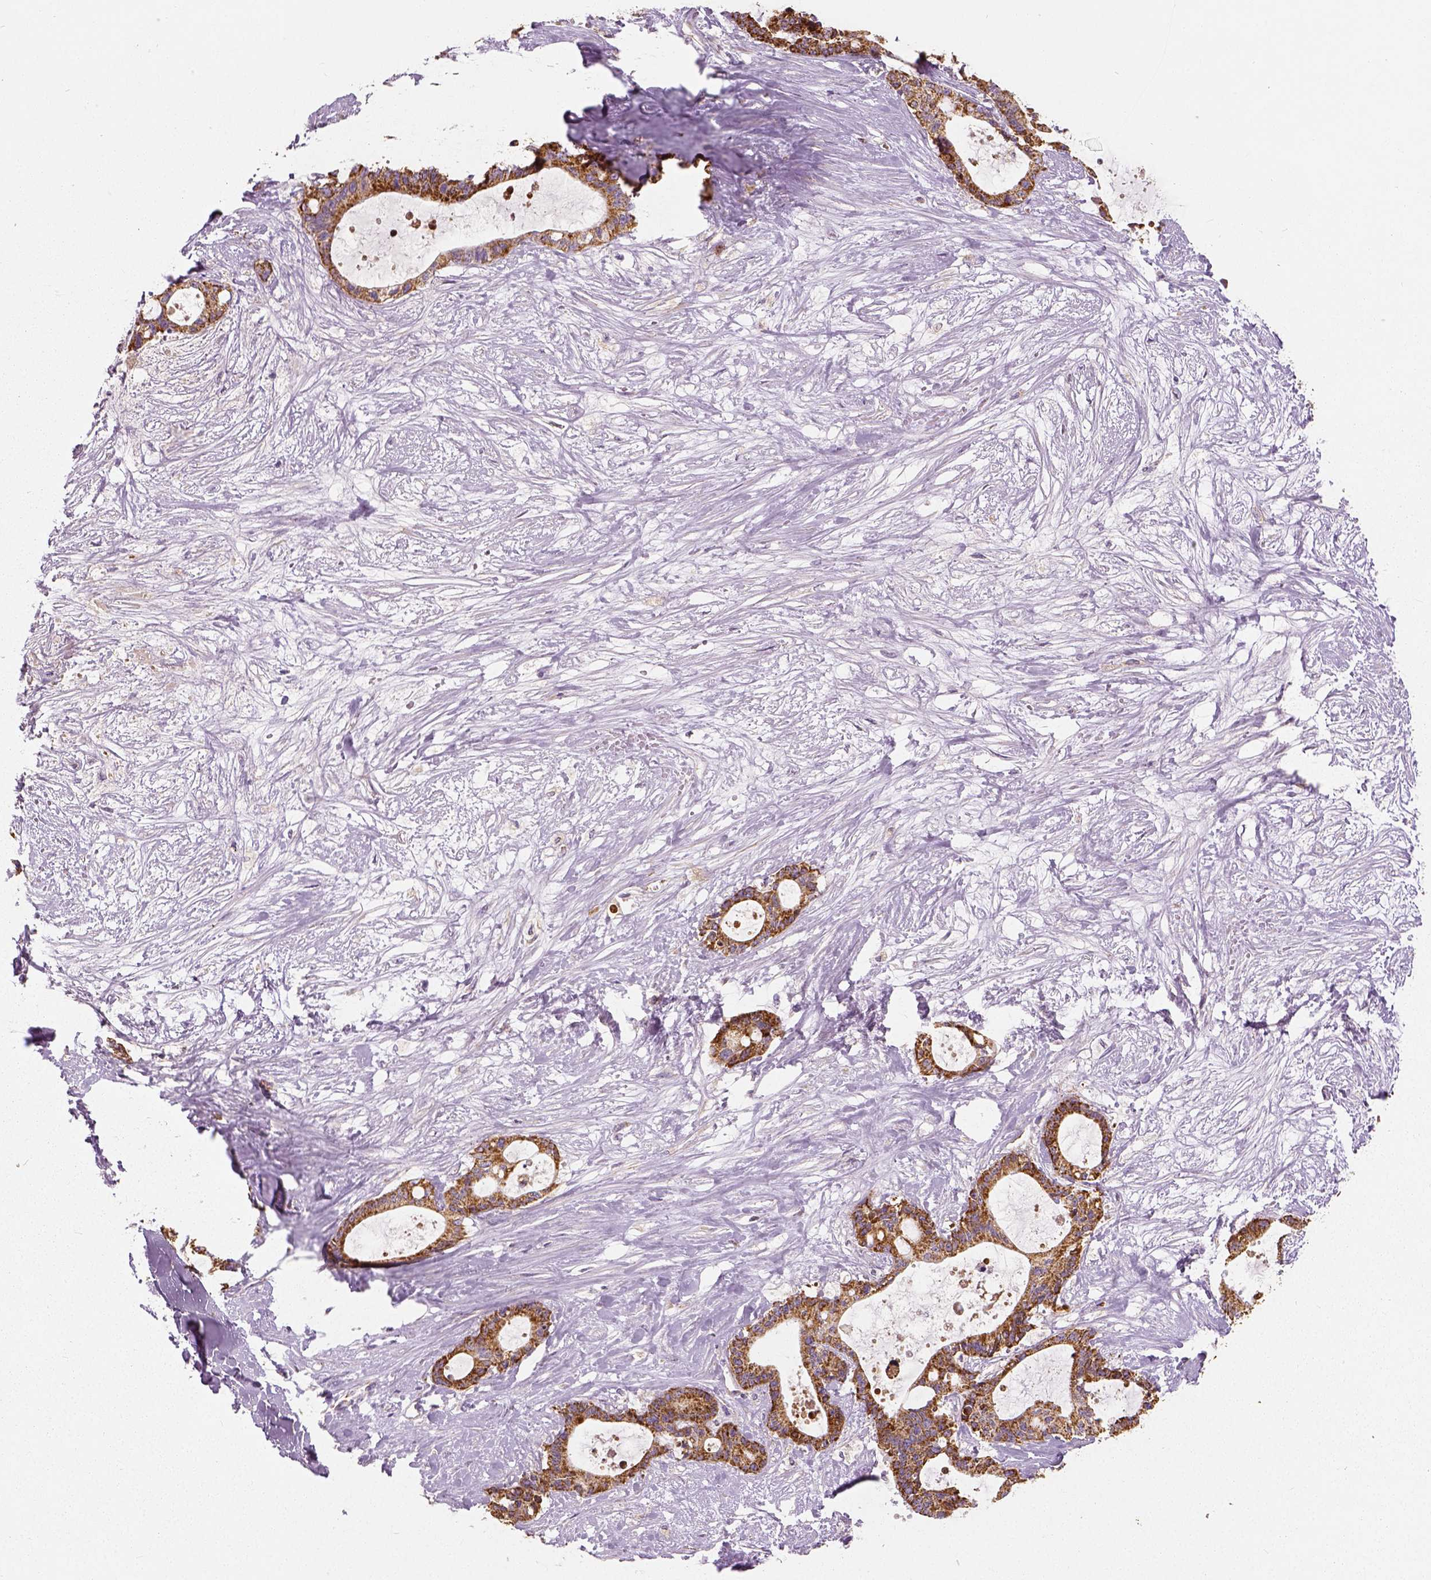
{"staining": {"intensity": "strong", "quantity": ">75%", "location": "cytoplasmic/membranous"}, "tissue": "liver cancer", "cell_type": "Tumor cells", "image_type": "cancer", "snomed": [{"axis": "morphology", "description": "Normal tissue, NOS"}, {"axis": "morphology", "description": "Cholangiocarcinoma"}, {"axis": "topography", "description": "Liver"}, {"axis": "topography", "description": "Peripheral nerve tissue"}], "caption": "There is high levels of strong cytoplasmic/membranous positivity in tumor cells of liver cancer (cholangiocarcinoma), as demonstrated by immunohistochemical staining (brown color).", "gene": "PGAM5", "patient": {"sex": "female", "age": 73}}